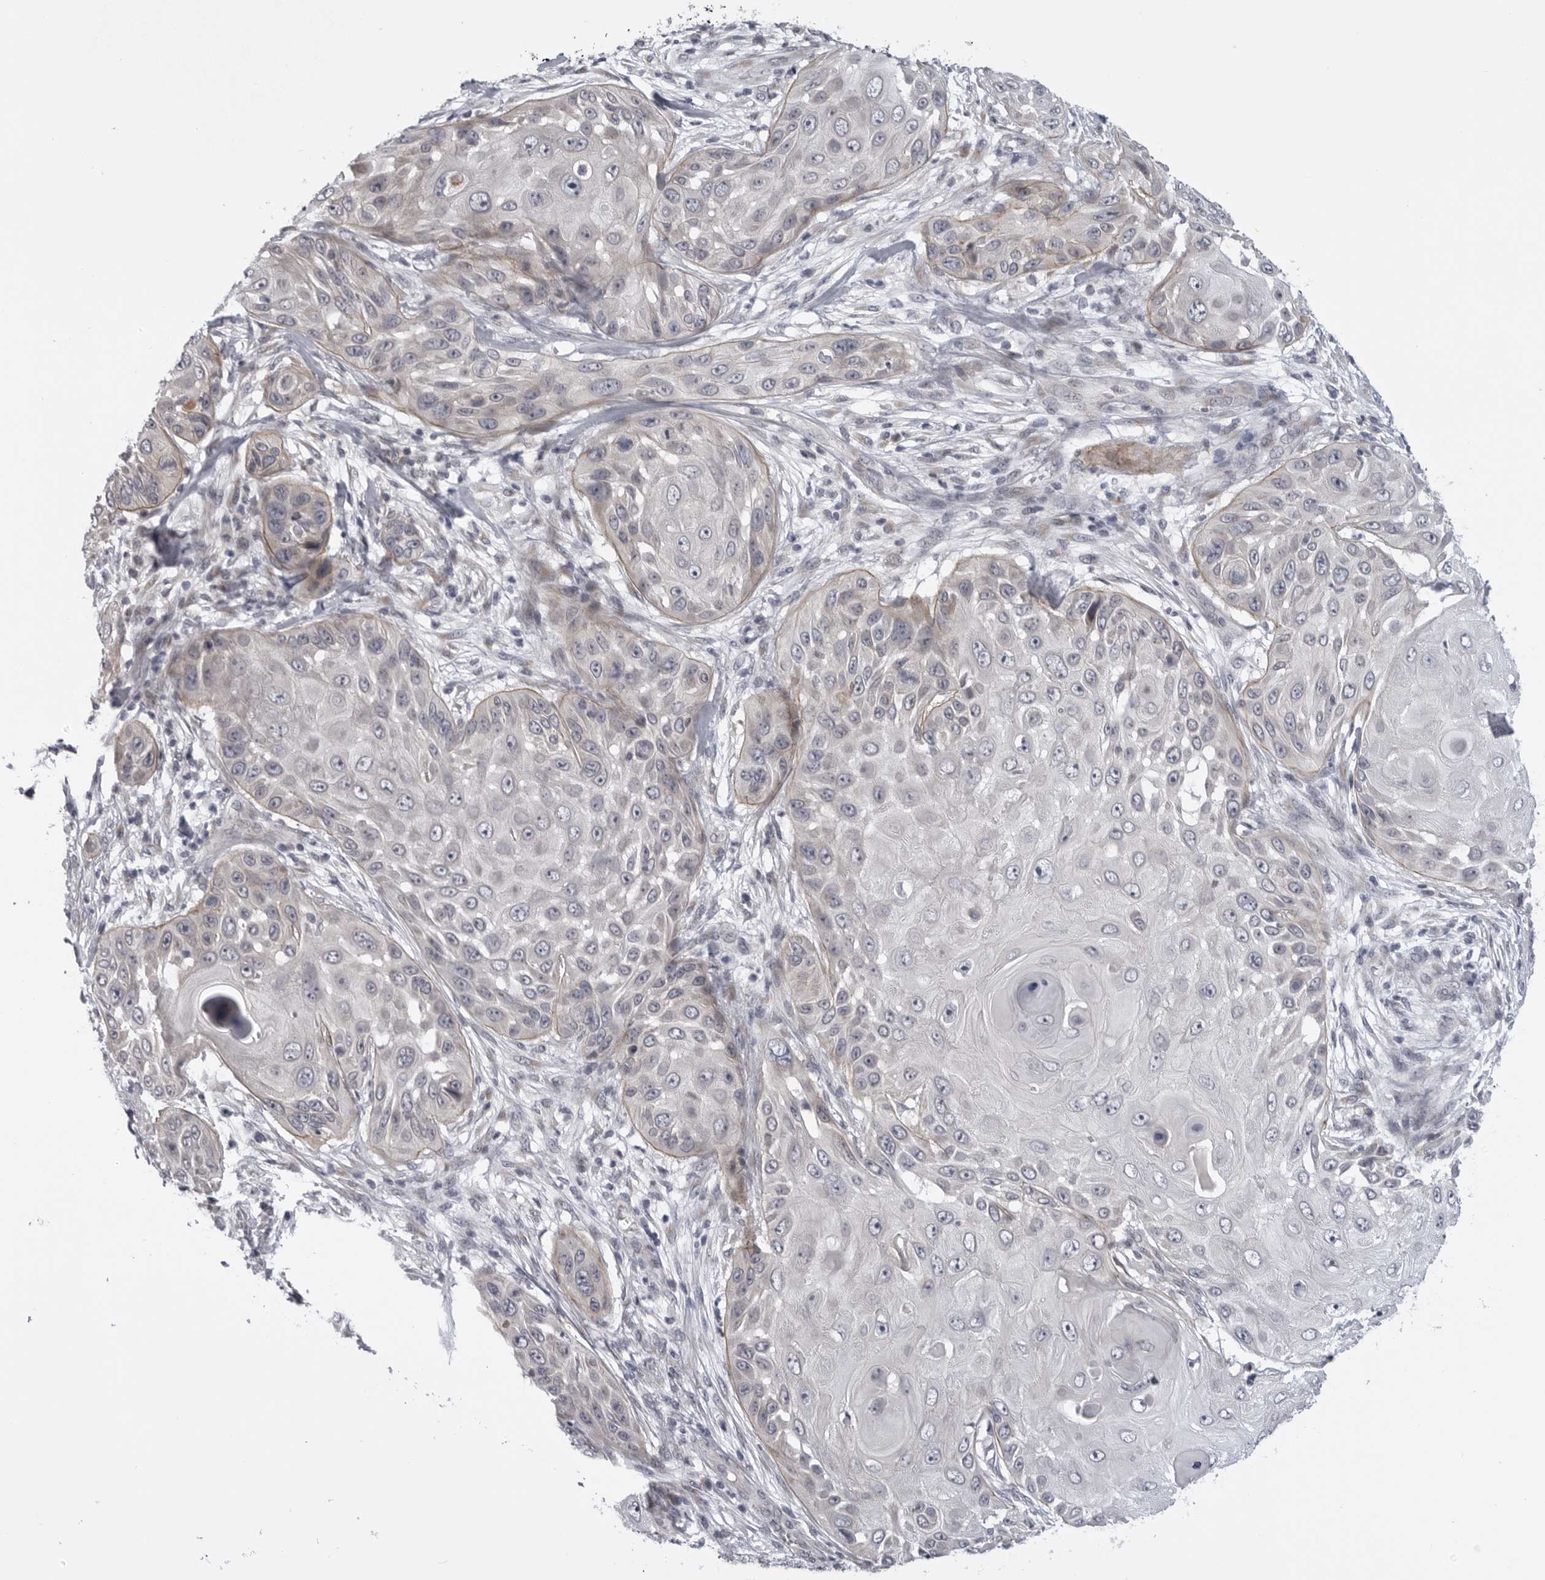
{"staining": {"intensity": "negative", "quantity": "none", "location": "none"}, "tissue": "skin cancer", "cell_type": "Tumor cells", "image_type": "cancer", "snomed": [{"axis": "morphology", "description": "Squamous cell carcinoma, NOS"}, {"axis": "topography", "description": "Skin"}], "caption": "This is an immunohistochemistry micrograph of squamous cell carcinoma (skin). There is no staining in tumor cells.", "gene": "LRRC45", "patient": {"sex": "female", "age": 44}}